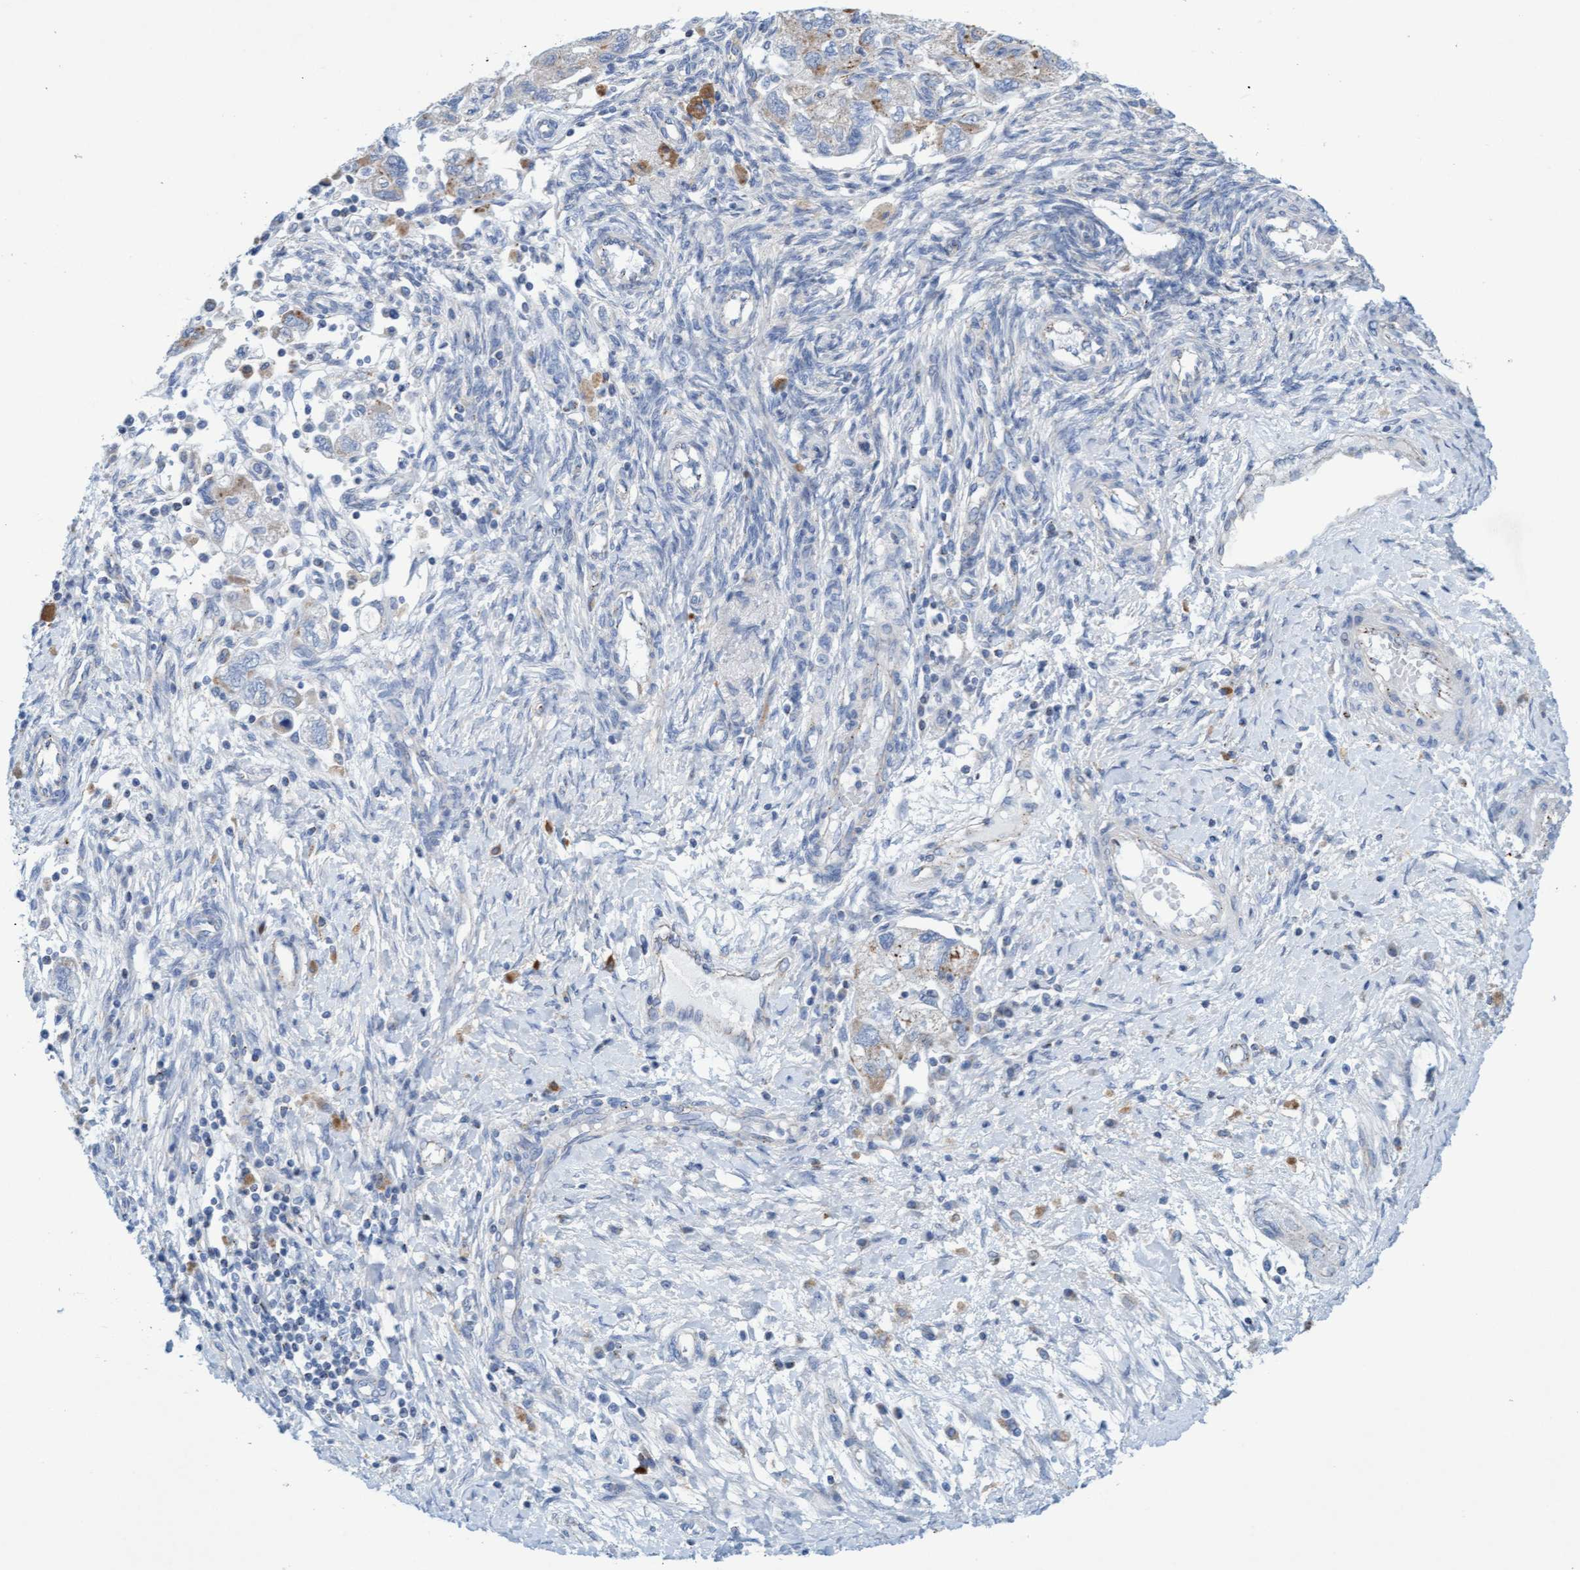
{"staining": {"intensity": "weak", "quantity": "<25%", "location": "cytoplasmic/membranous"}, "tissue": "ovarian cancer", "cell_type": "Tumor cells", "image_type": "cancer", "snomed": [{"axis": "morphology", "description": "Carcinoma, NOS"}, {"axis": "morphology", "description": "Cystadenocarcinoma, serous, NOS"}, {"axis": "topography", "description": "Ovary"}], "caption": "High power microscopy image of an IHC photomicrograph of serous cystadenocarcinoma (ovarian), revealing no significant expression in tumor cells.", "gene": "SGSH", "patient": {"sex": "female", "age": 69}}